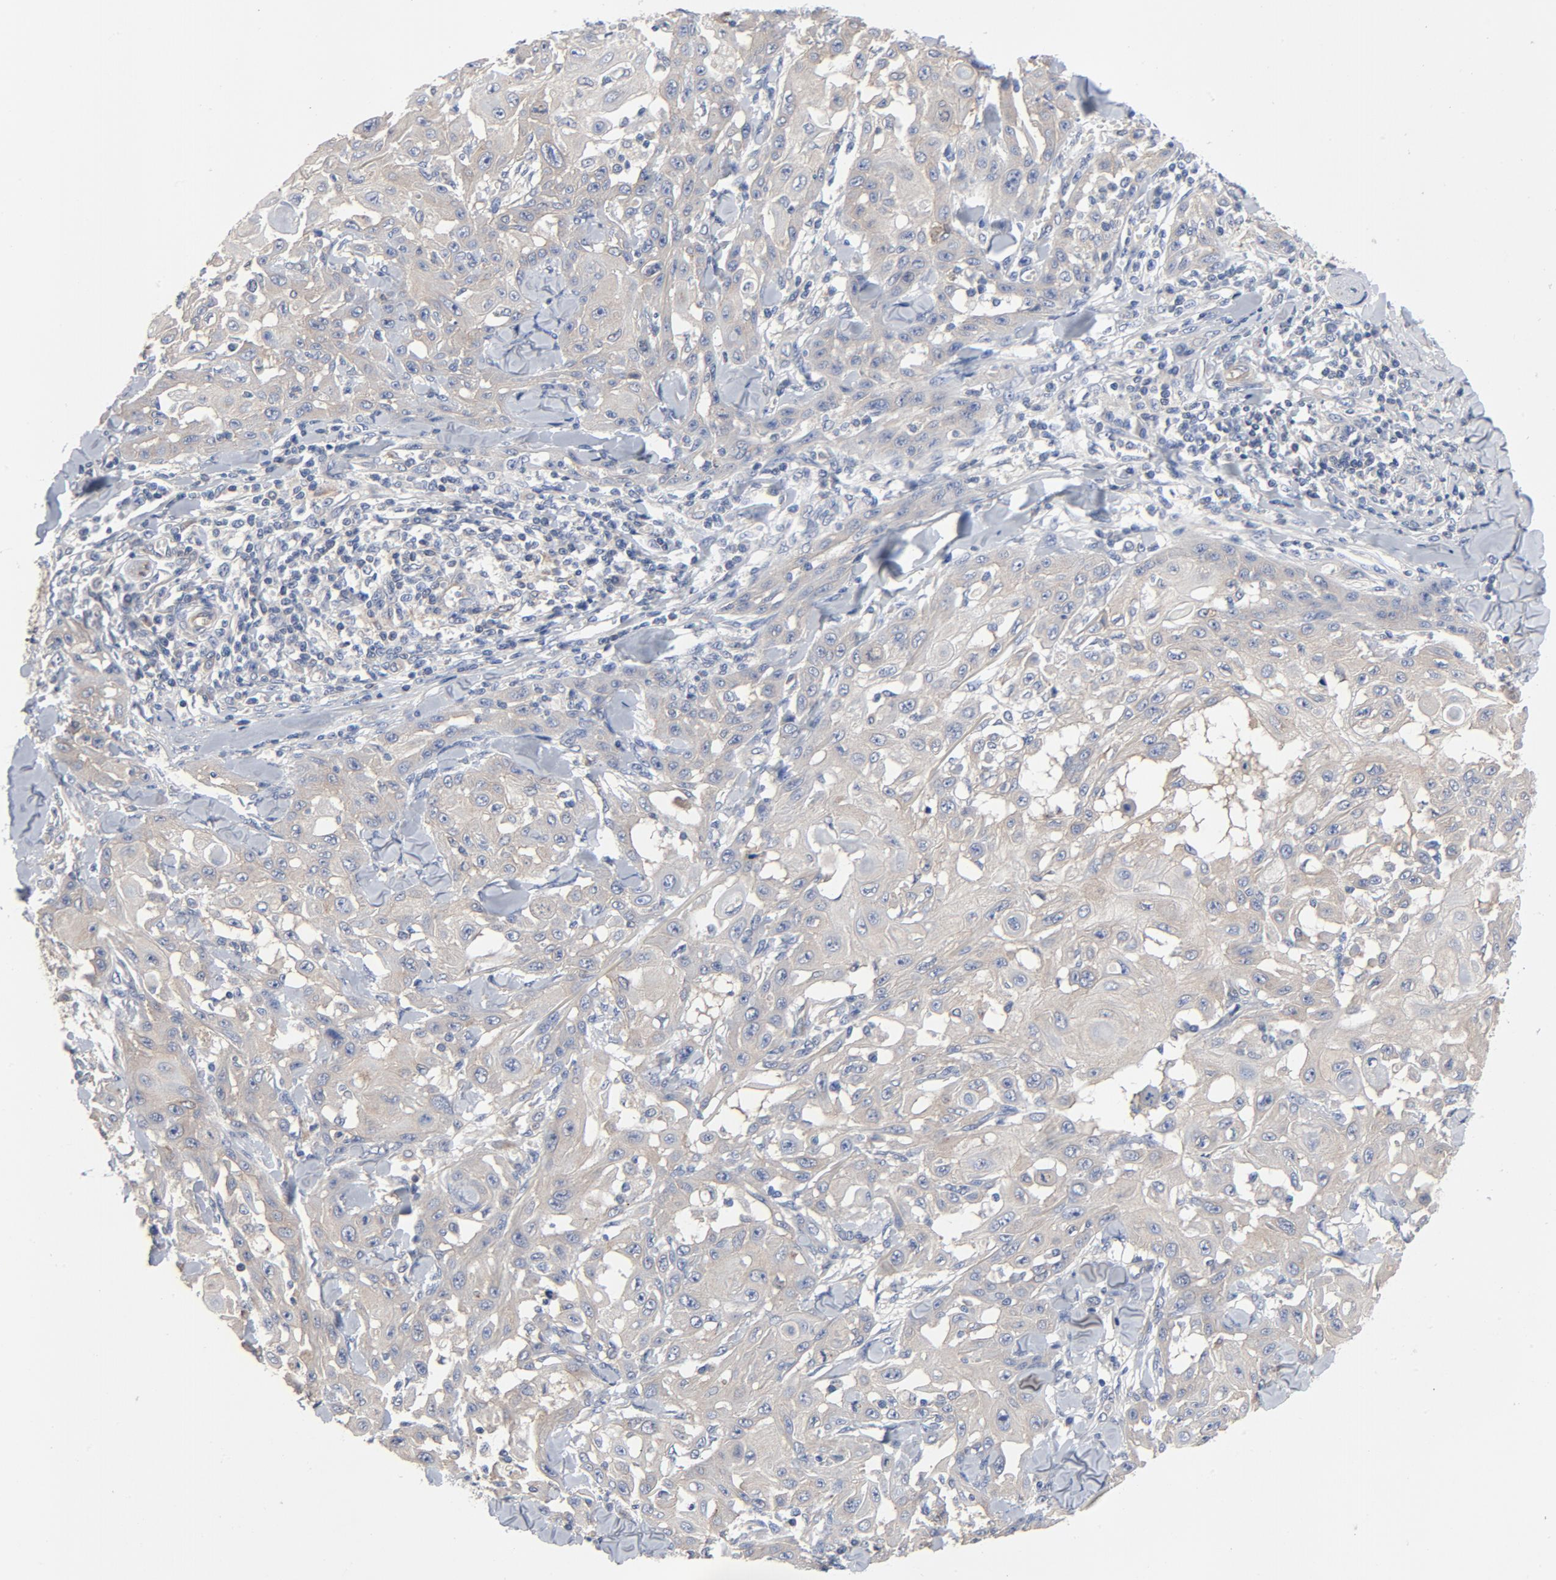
{"staining": {"intensity": "moderate", "quantity": "25%-75%", "location": "cytoplasmic/membranous"}, "tissue": "skin cancer", "cell_type": "Tumor cells", "image_type": "cancer", "snomed": [{"axis": "morphology", "description": "Squamous cell carcinoma, NOS"}, {"axis": "topography", "description": "Skin"}], "caption": "About 25%-75% of tumor cells in skin cancer (squamous cell carcinoma) exhibit moderate cytoplasmic/membranous protein staining as visualized by brown immunohistochemical staining.", "gene": "DYNLT3", "patient": {"sex": "male", "age": 24}}